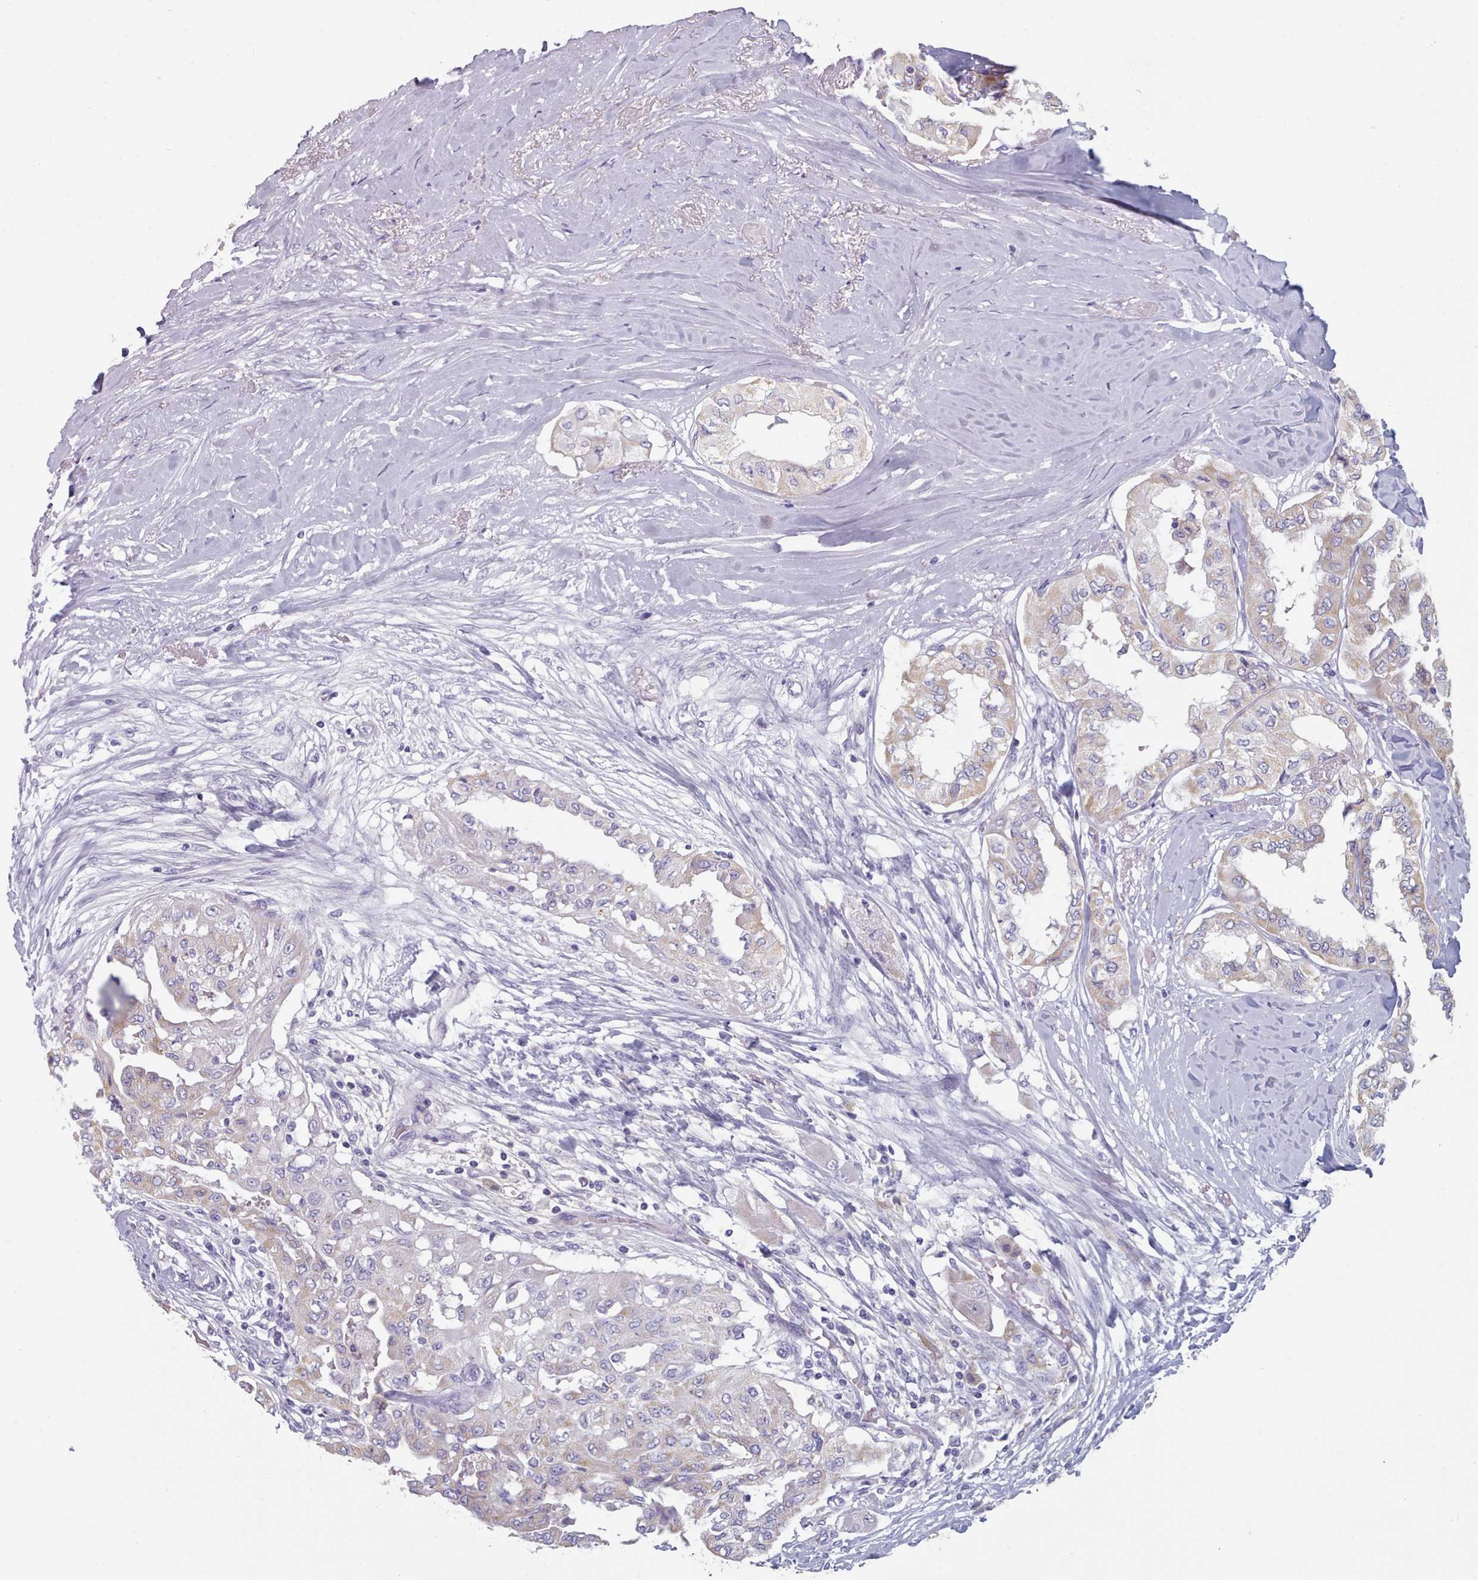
{"staining": {"intensity": "weak", "quantity": "<25%", "location": "cytoplasmic/membranous"}, "tissue": "thyroid cancer", "cell_type": "Tumor cells", "image_type": "cancer", "snomed": [{"axis": "morphology", "description": "Papillary adenocarcinoma, NOS"}, {"axis": "topography", "description": "Thyroid gland"}], "caption": "Tumor cells are negative for protein expression in human thyroid cancer (papillary adenocarcinoma). The staining is performed using DAB brown chromogen with nuclei counter-stained in using hematoxylin.", "gene": "HAO1", "patient": {"sex": "female", "age": 59}}